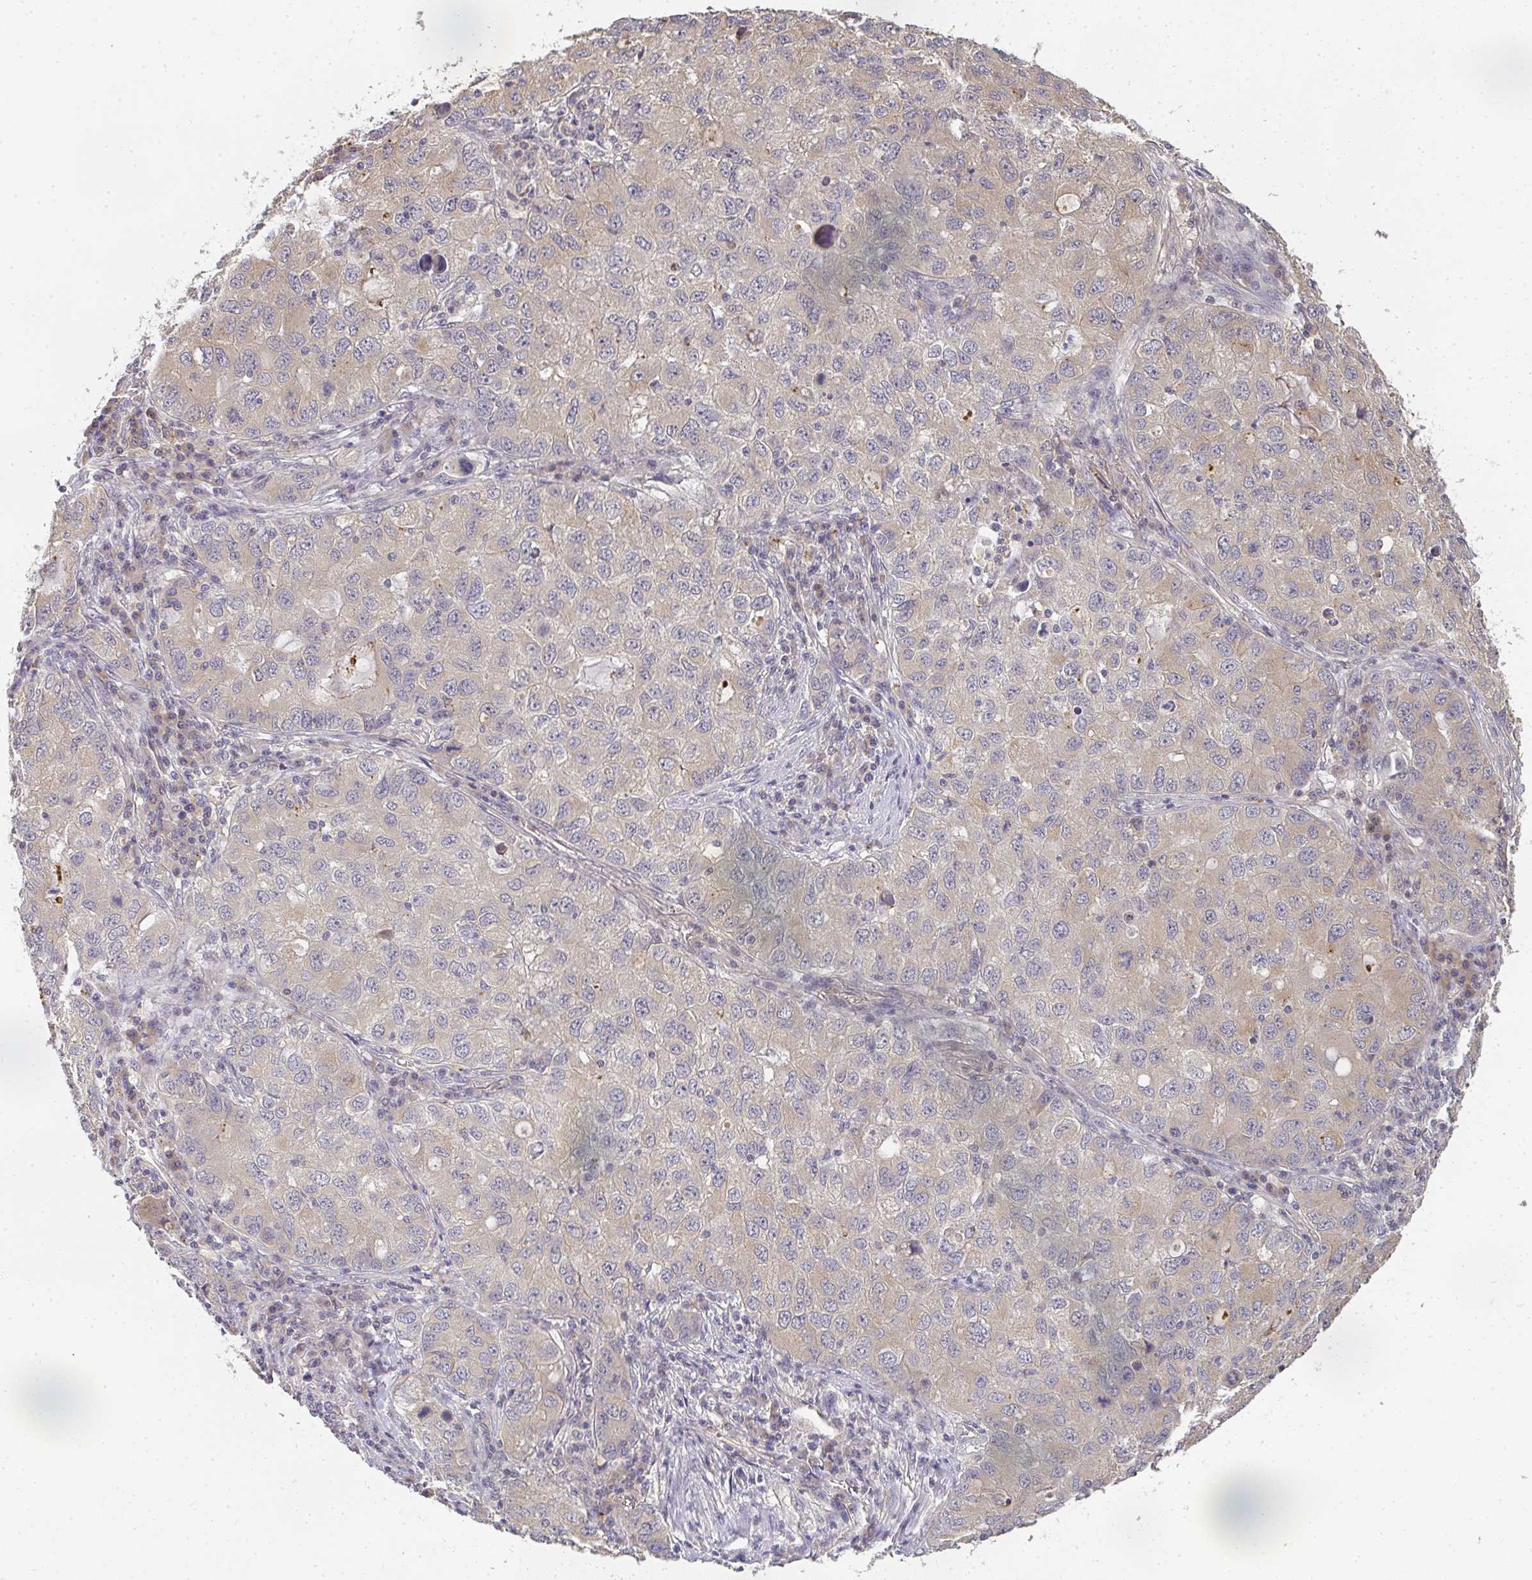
{"staining": {"intensity": "weak", "quantity": "<25%", "location": "cytoplasmic/membranous"}, "tissue": "lung cancer", "cell_type": "Tumor cells", "image_type": "cancer", "snomed": [{"axis": "morphology", "description": "Normal morphology"}, {"axis": "morphology", "description": "Adenocarcinoma, NOS"}, {"axis": "topography", "description": "Lymph node"}, {"axis": "topography", "description": "Lung"}], "caption": "Tumor cells show no significant protein expression in lung cancer.", "gene": "SLC35B3", "patient": {"sex": "female", "age": 51}}